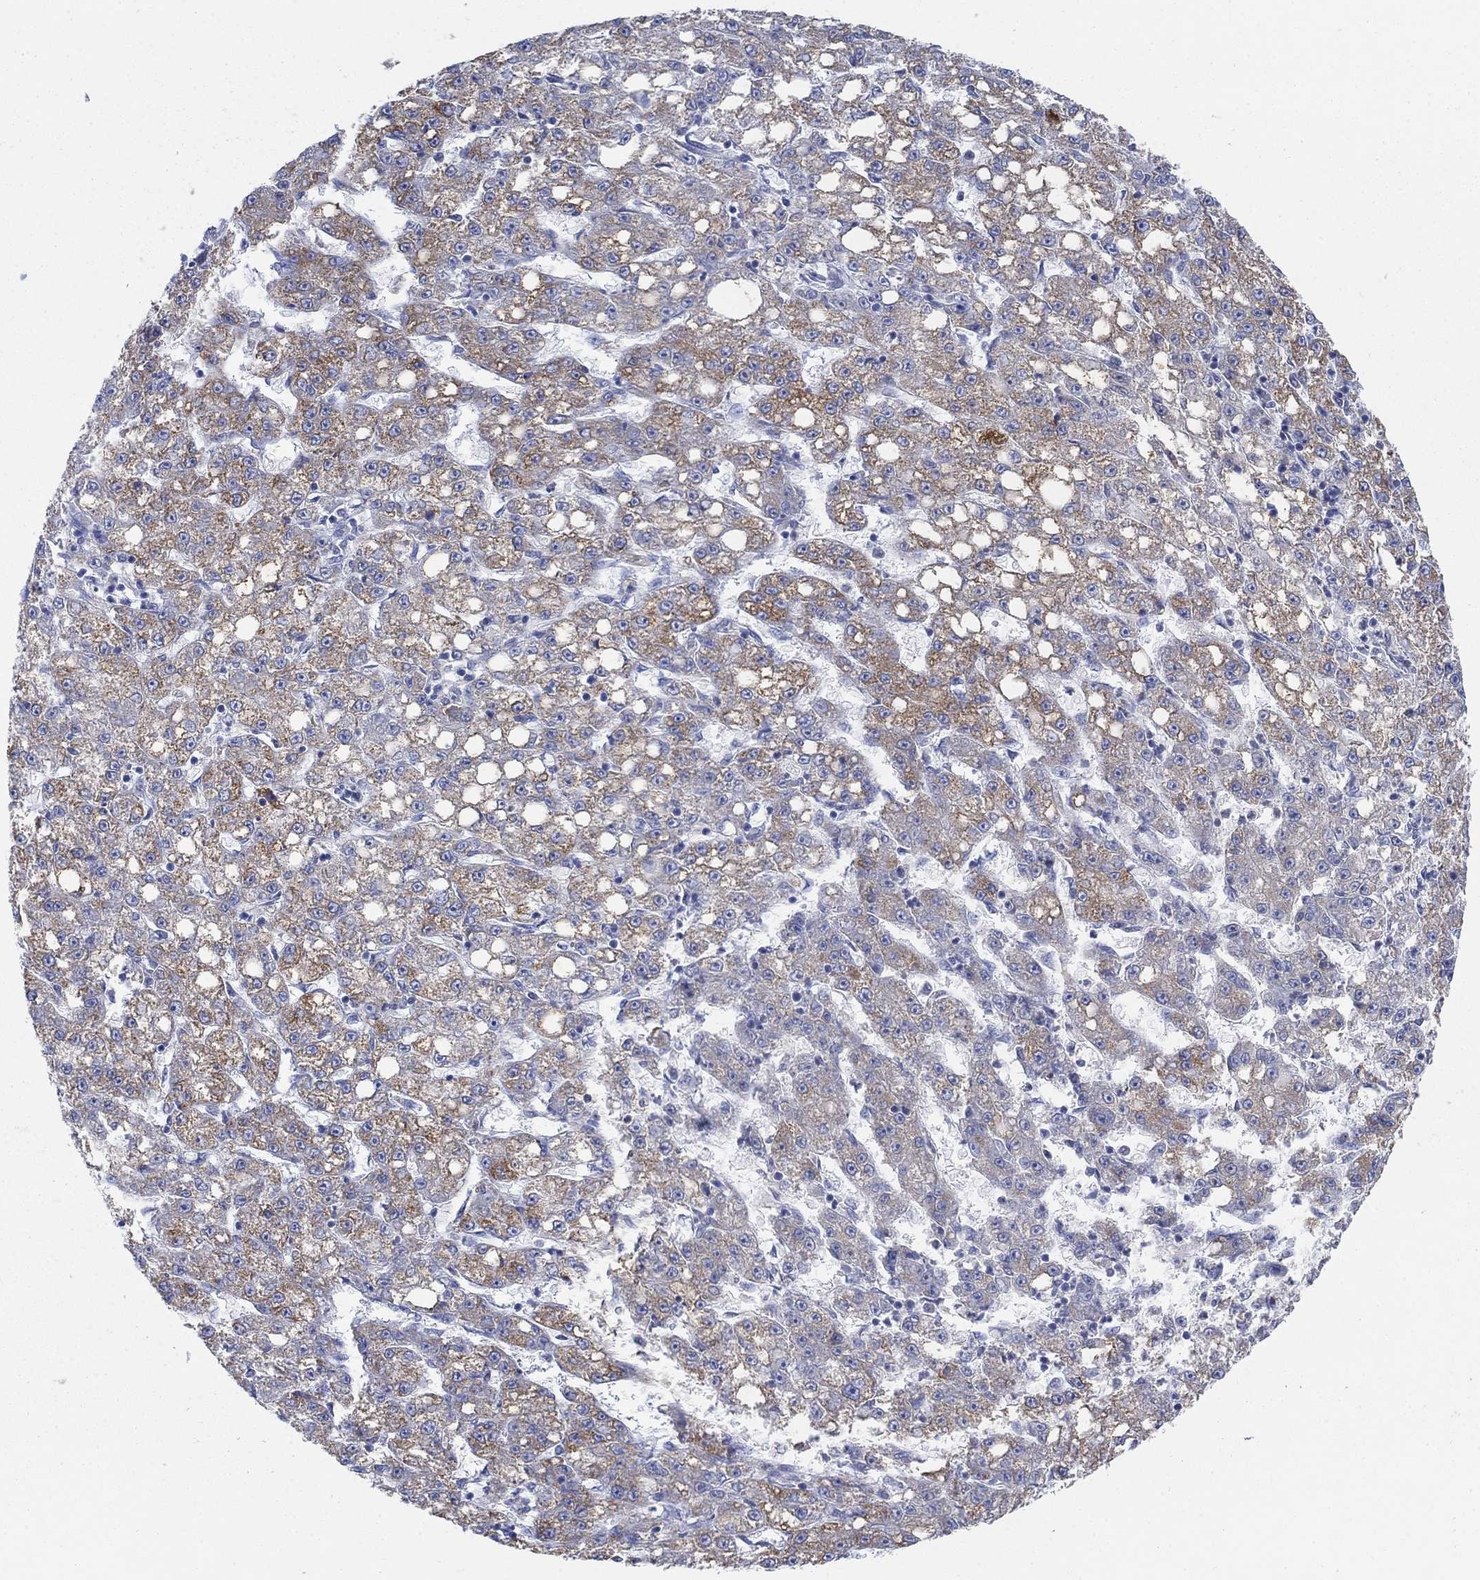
{"staining": {"intensity": "moderate", "quantity": ">75%", "location": "cytoplasmic/membranous"}, "tissue": "liver cancer", "cell_type": "Tumor cells", "image_type": "cancer", "snomed": [{"axis": "morphology", "description": "Carcinoma, Hepatocellular, NOS"}, {"axis": "topography", "description": "Liver"}], "caption": "Immunohistochemical staining of liver hepatocellular carcinoma demonstrates medium levels of moderate cytoplasmic/membranous staining in approximately >75% of tumor cells.", "gene": "SCCPDH", "patient": {"sex": "female", "age": 65}}